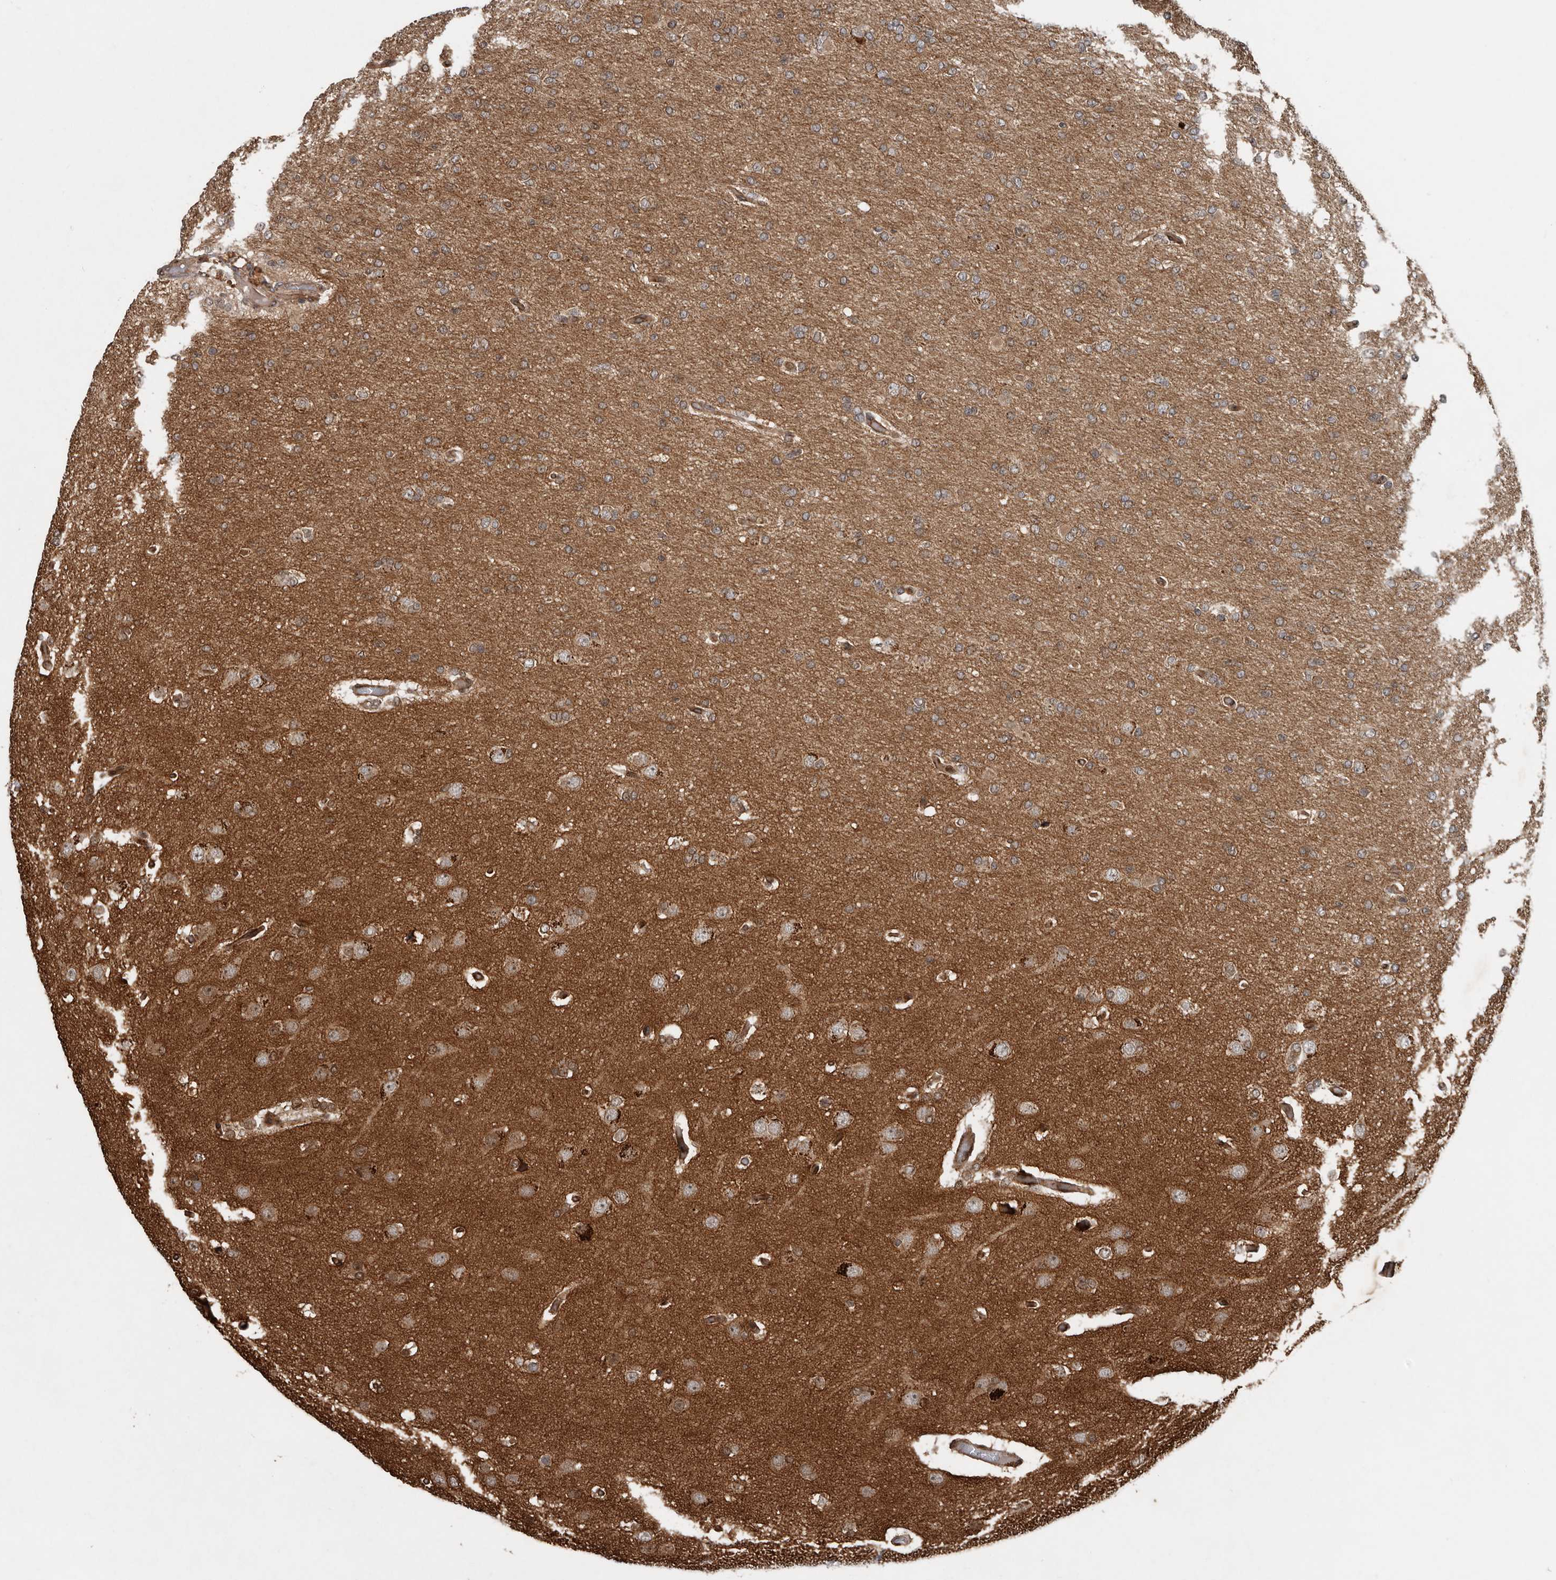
{"staining": {"intensity": "weak", "quantity": "25%-75%", "location": "cytoplasmic/membranous"}, "tissue": "glioma", "cell_type": "Tumor cells", "image_type": "cancer", "snomed": [{"axis": "morphology", "description": "Glioma, malignant, High grade"}, {"axis": "topography", "description": "Cerebral cortex"}], "caption": "Immunohistochemistry staining of glioma, which demonstrates low levels of weak cytoplasmic/membranous positivity in about 25%-75% of tumor cells indicating weak cytoplasmic/membranous protein expression. The staining was performed using DAB (brown) for protein detection and nuclei were counterstained in hematoxylin (blue).", "gene": "CCDC190", "patient": {"sex": "female", "age": 36}}